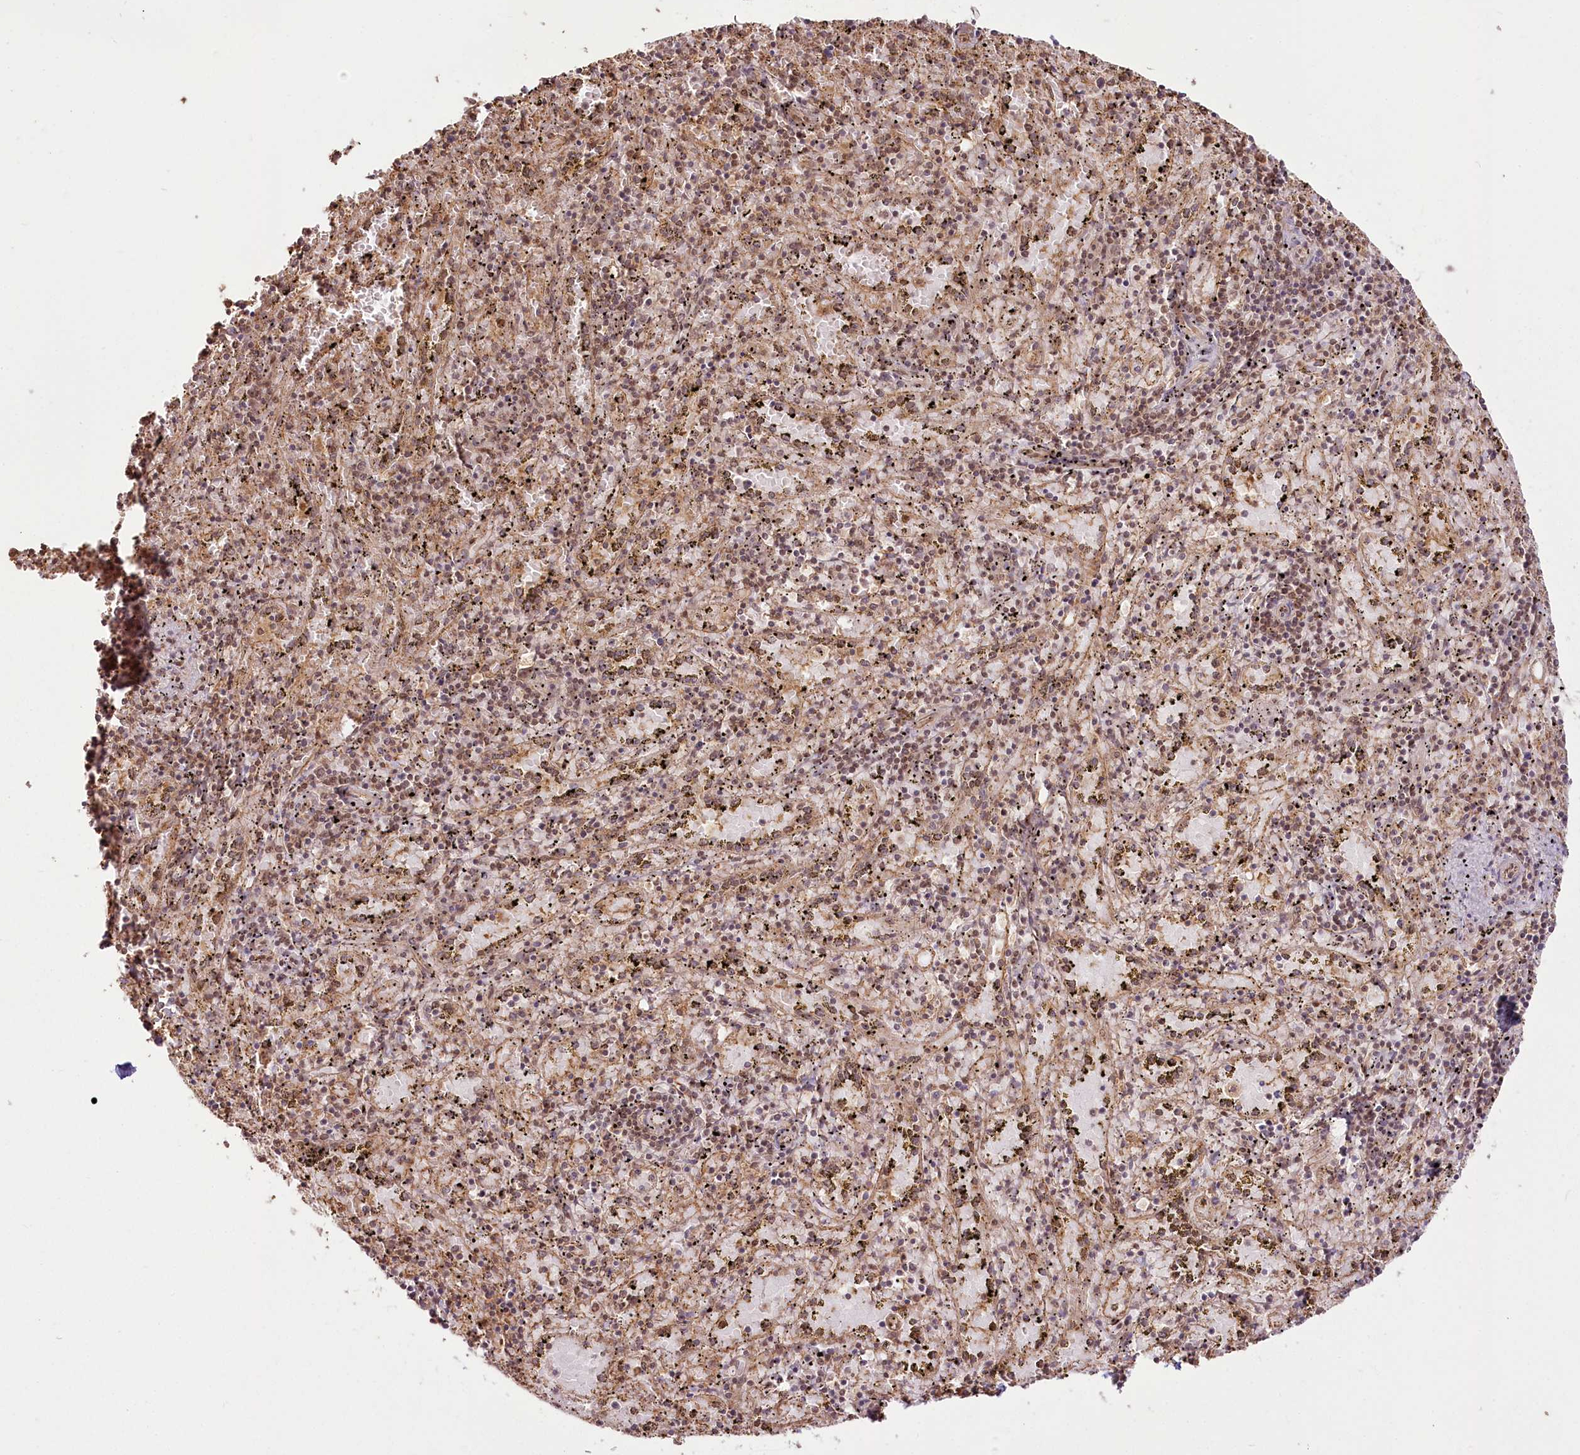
{"staining": {"intensity": "moderate", "quantity": "25%-75%", "location": "cytoplasmic/membranous"}, "tissue": "spleen", "cell_type": "Cells in red pulp", "image_type": "normal", "snomed": [{"axis": "morphology", "description": "Normal tissue, NOS"}, {"axis": "topography", "description": "Spleen"}], "caption": "The immunohistochemical stain labels moderate cytoplasmic/membranous expression in cells in red pulp of unremarkable spleen. The staining is performed using DAB brown chromogen to label protein expression. The nuclei are counter-stained blue using hematoxylin.", "gene": "R3HDM2", "patient": {"sex": "male", "age": 11}}